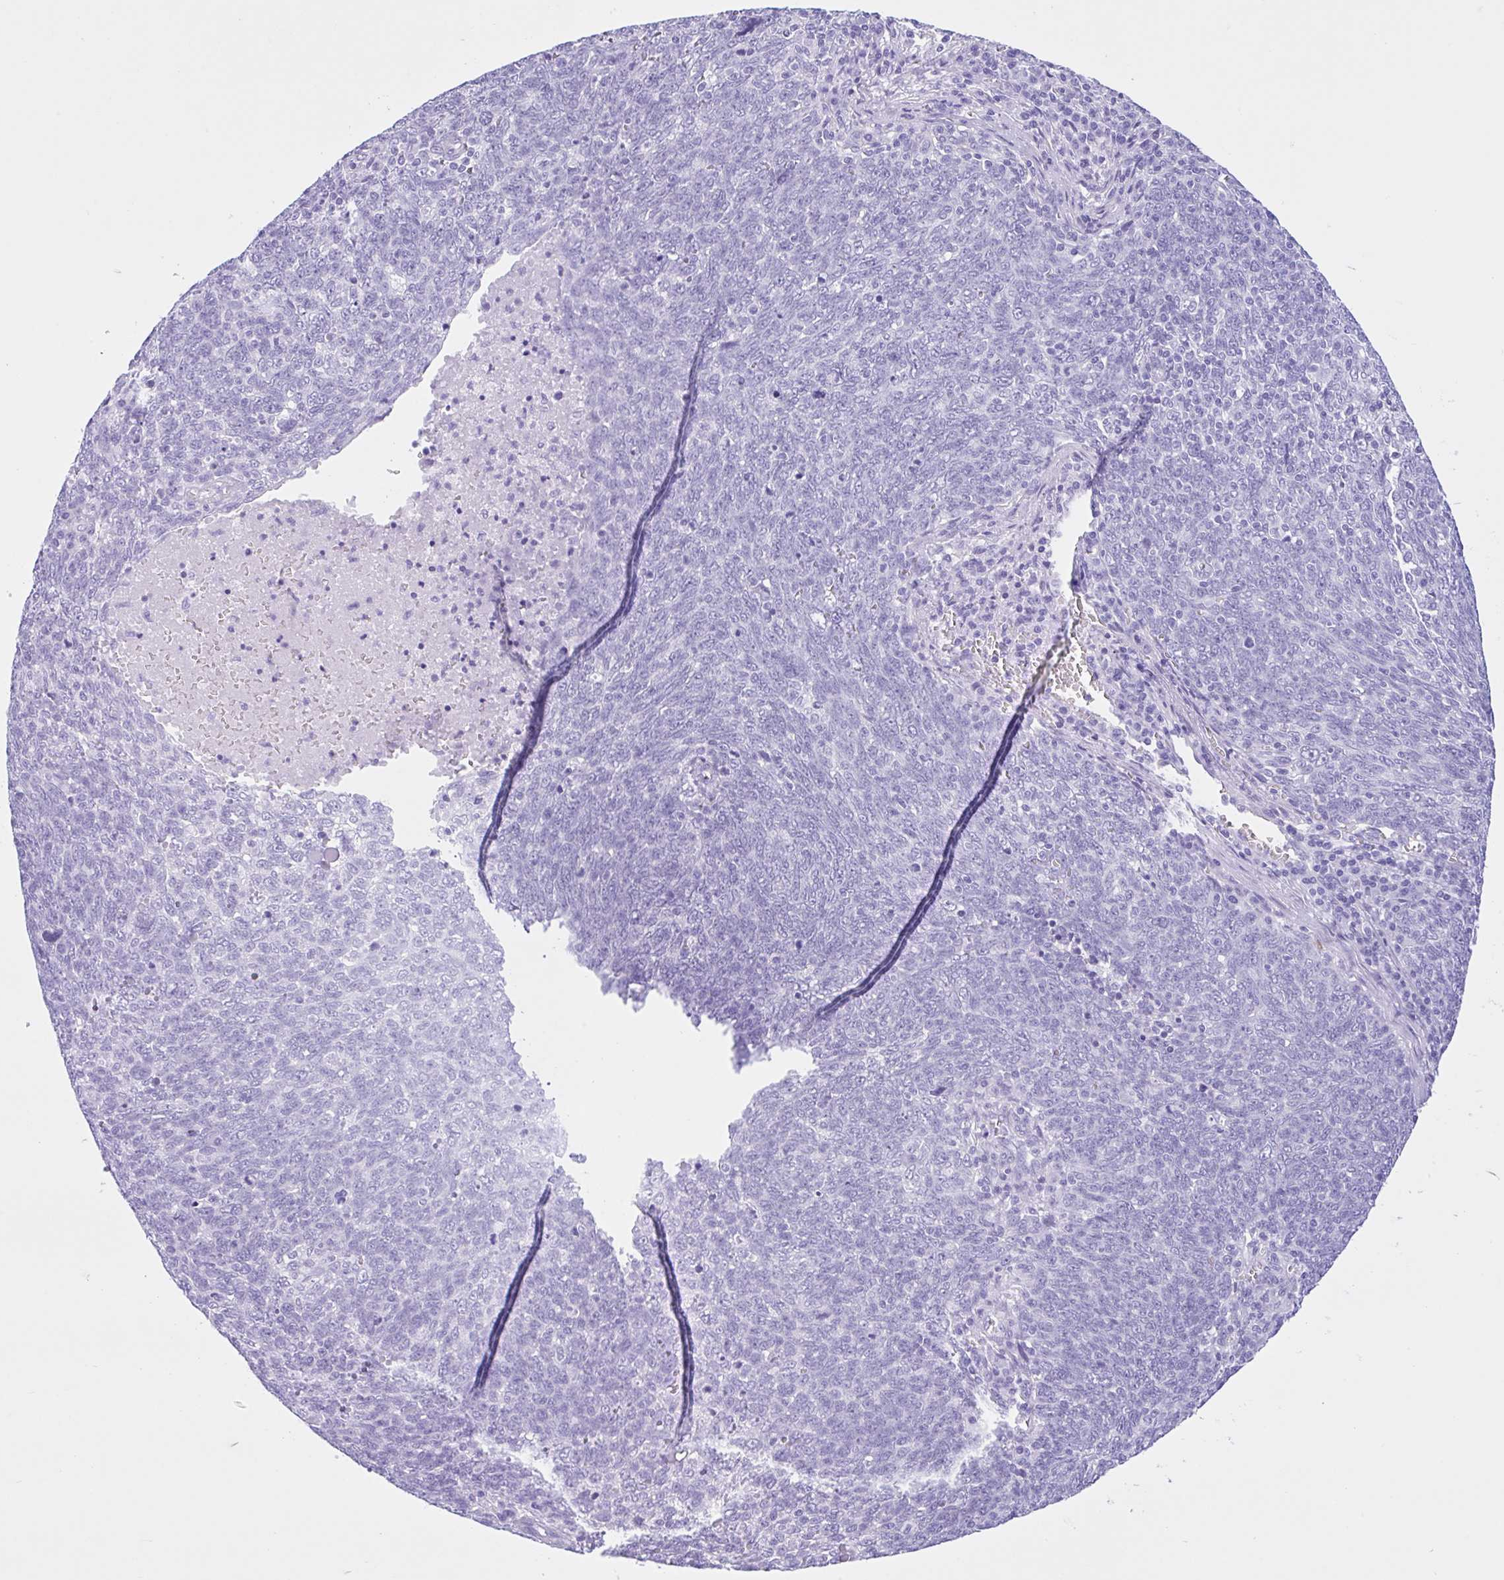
{"staining": {"intensity": "negative", "quantity": "none", "location": "none"}, "tissue": "lung cancer", "cell_type": "Tumor cells", "image_type": "cancer", "snomed": [{"axis": "morphology", "description": "Squamous cell carcinoma, NOS"}, {"axis": "topography", "description": "Lung"}], "caption": "The micrograph reveals no significant positivity in tumor cells of lung squamous cell carcinoma.", "gene": "IAPP", "patient": {"sex": "female", "age": 72}}